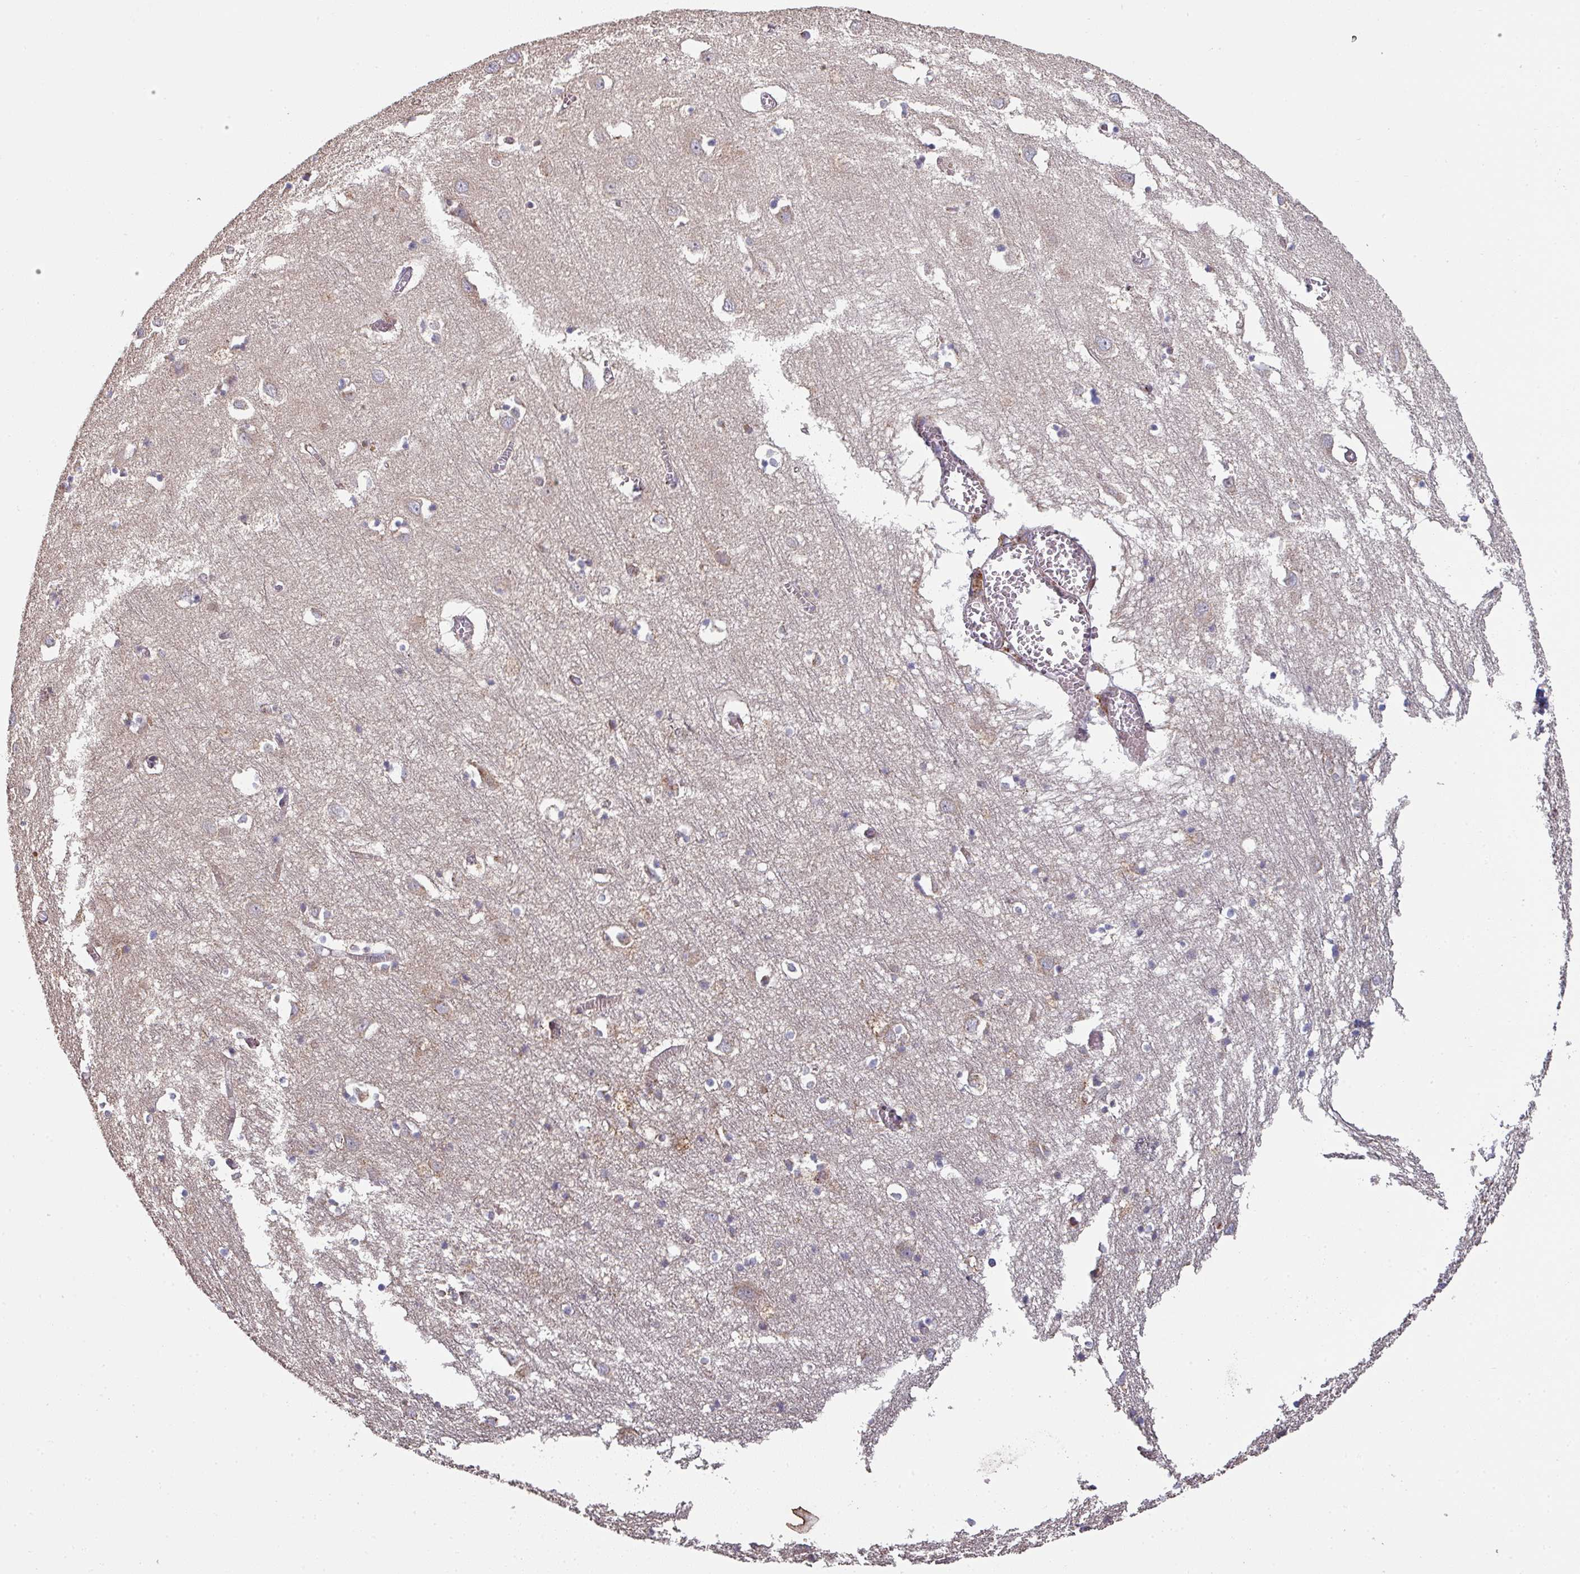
{"staining": {"intensity": "moderate", "quantity": "25%-75%", "location": "cytoplasmic/membranous"}, "tissue": "cerebral cortex", "cell_type": "Endothelial cells", "image_type": "normal", "snomed": [{"axis": "morphology", "description": "Normal tissue, NOS"}, {"axis": "topography", "description": "Cerebral cortex"}], "caption": "DAB immunohistochemical staining of unremarkable human cerebral cortex displays moderate cytoplasmic/membranous protein expression in approximately 25%-75% of endothelial cells.", "gene": "ZNF268", "patient": {"sex": "male", "age": 70}}